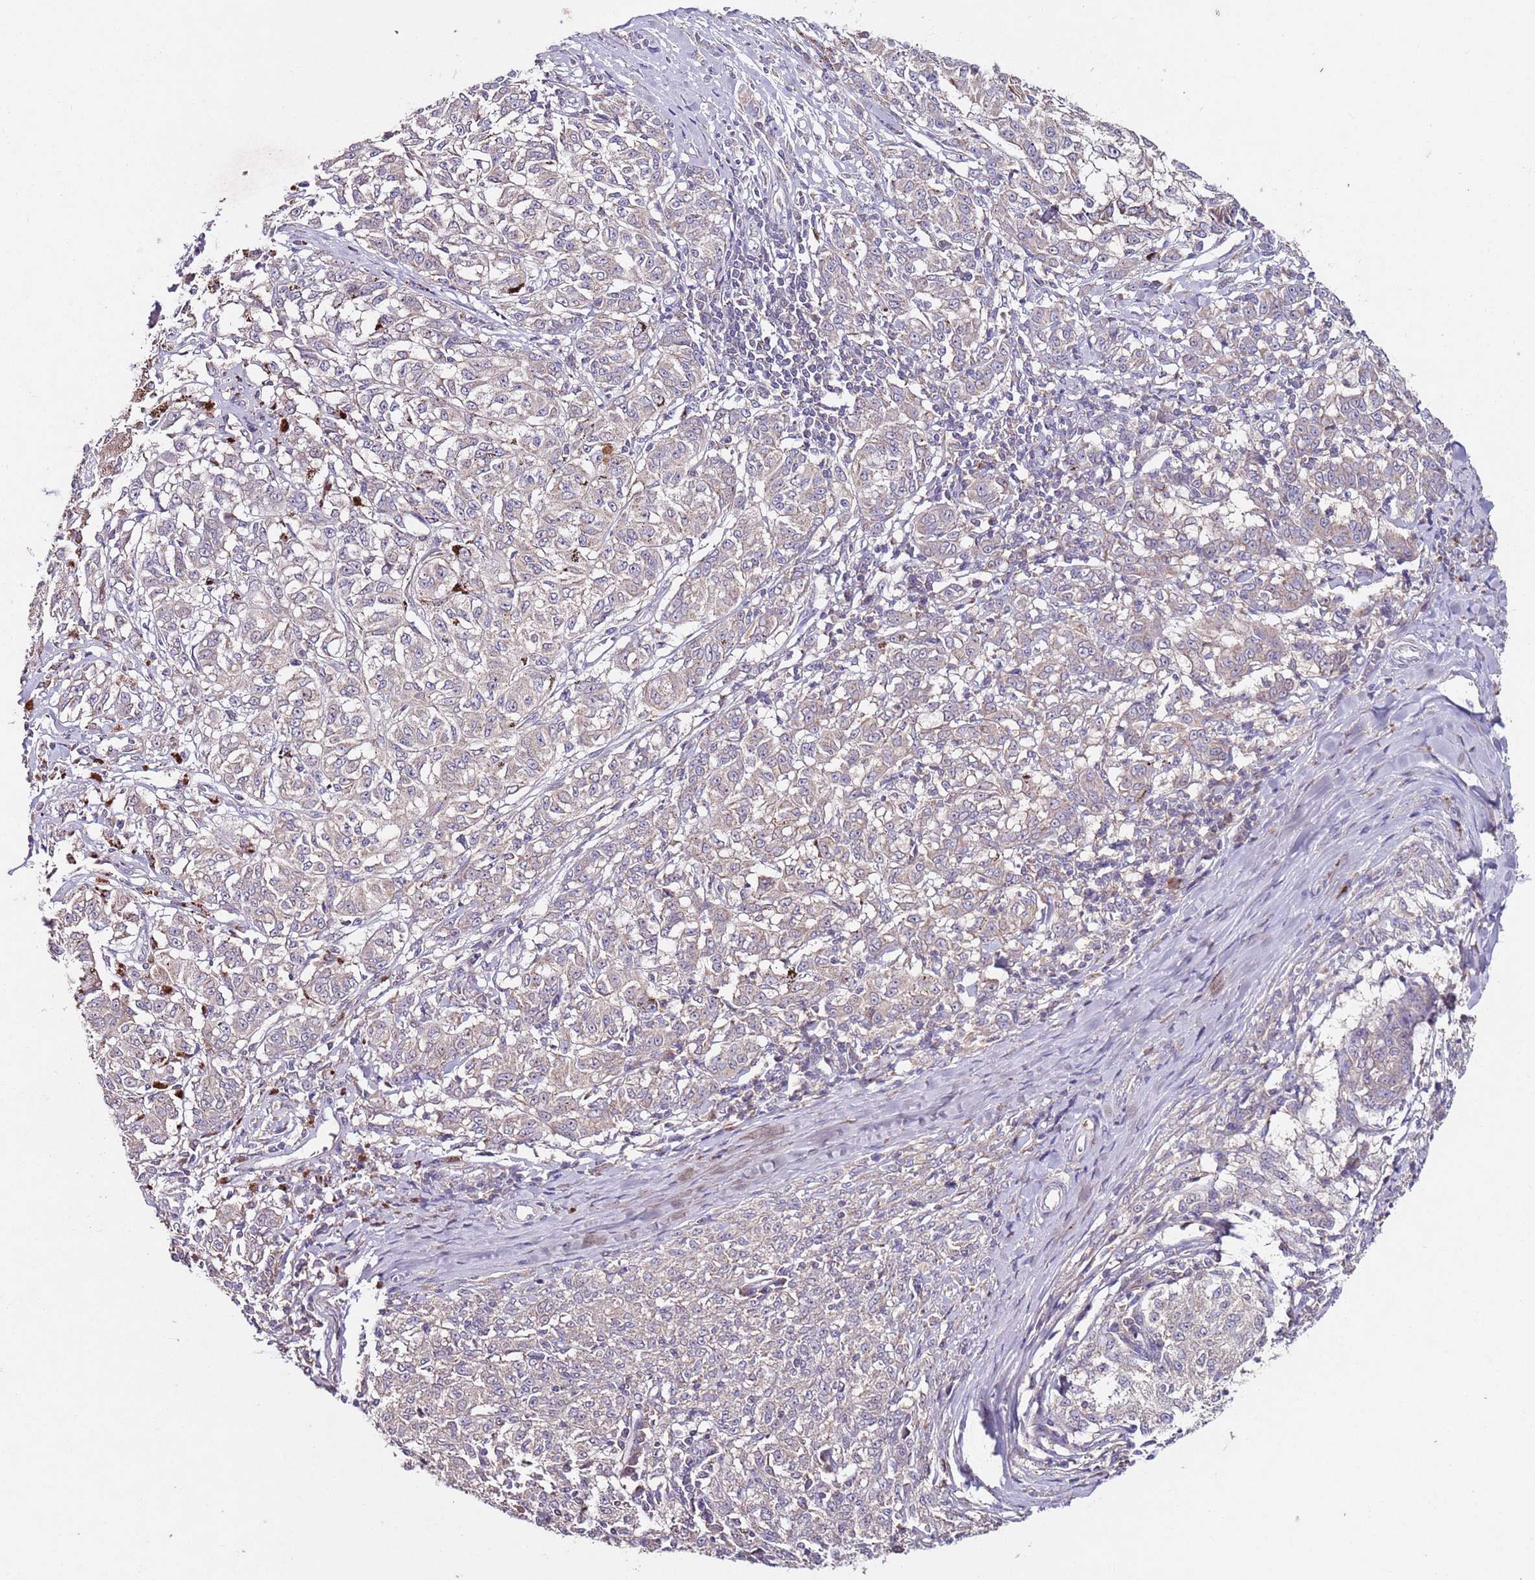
{"staining": {"intensity": "negative", "quantity": "none", "location": "none"}, "tissue": "melanoma", "cell_type": "Tumor cells", "image_type": "cancer", "snomed": [{"axis": "morphology", "description": "Malignant melanoma, NOS"}, {"axis": "topography", "description": "Skin"}], "caption": "An immunohistochemistry (IHC) image of malignant melanoma is shown. There is no staining in tumor cells of malignant melanoma.", "gene": "NRDE2", "patient": {"sex": "female", "age": 72}}